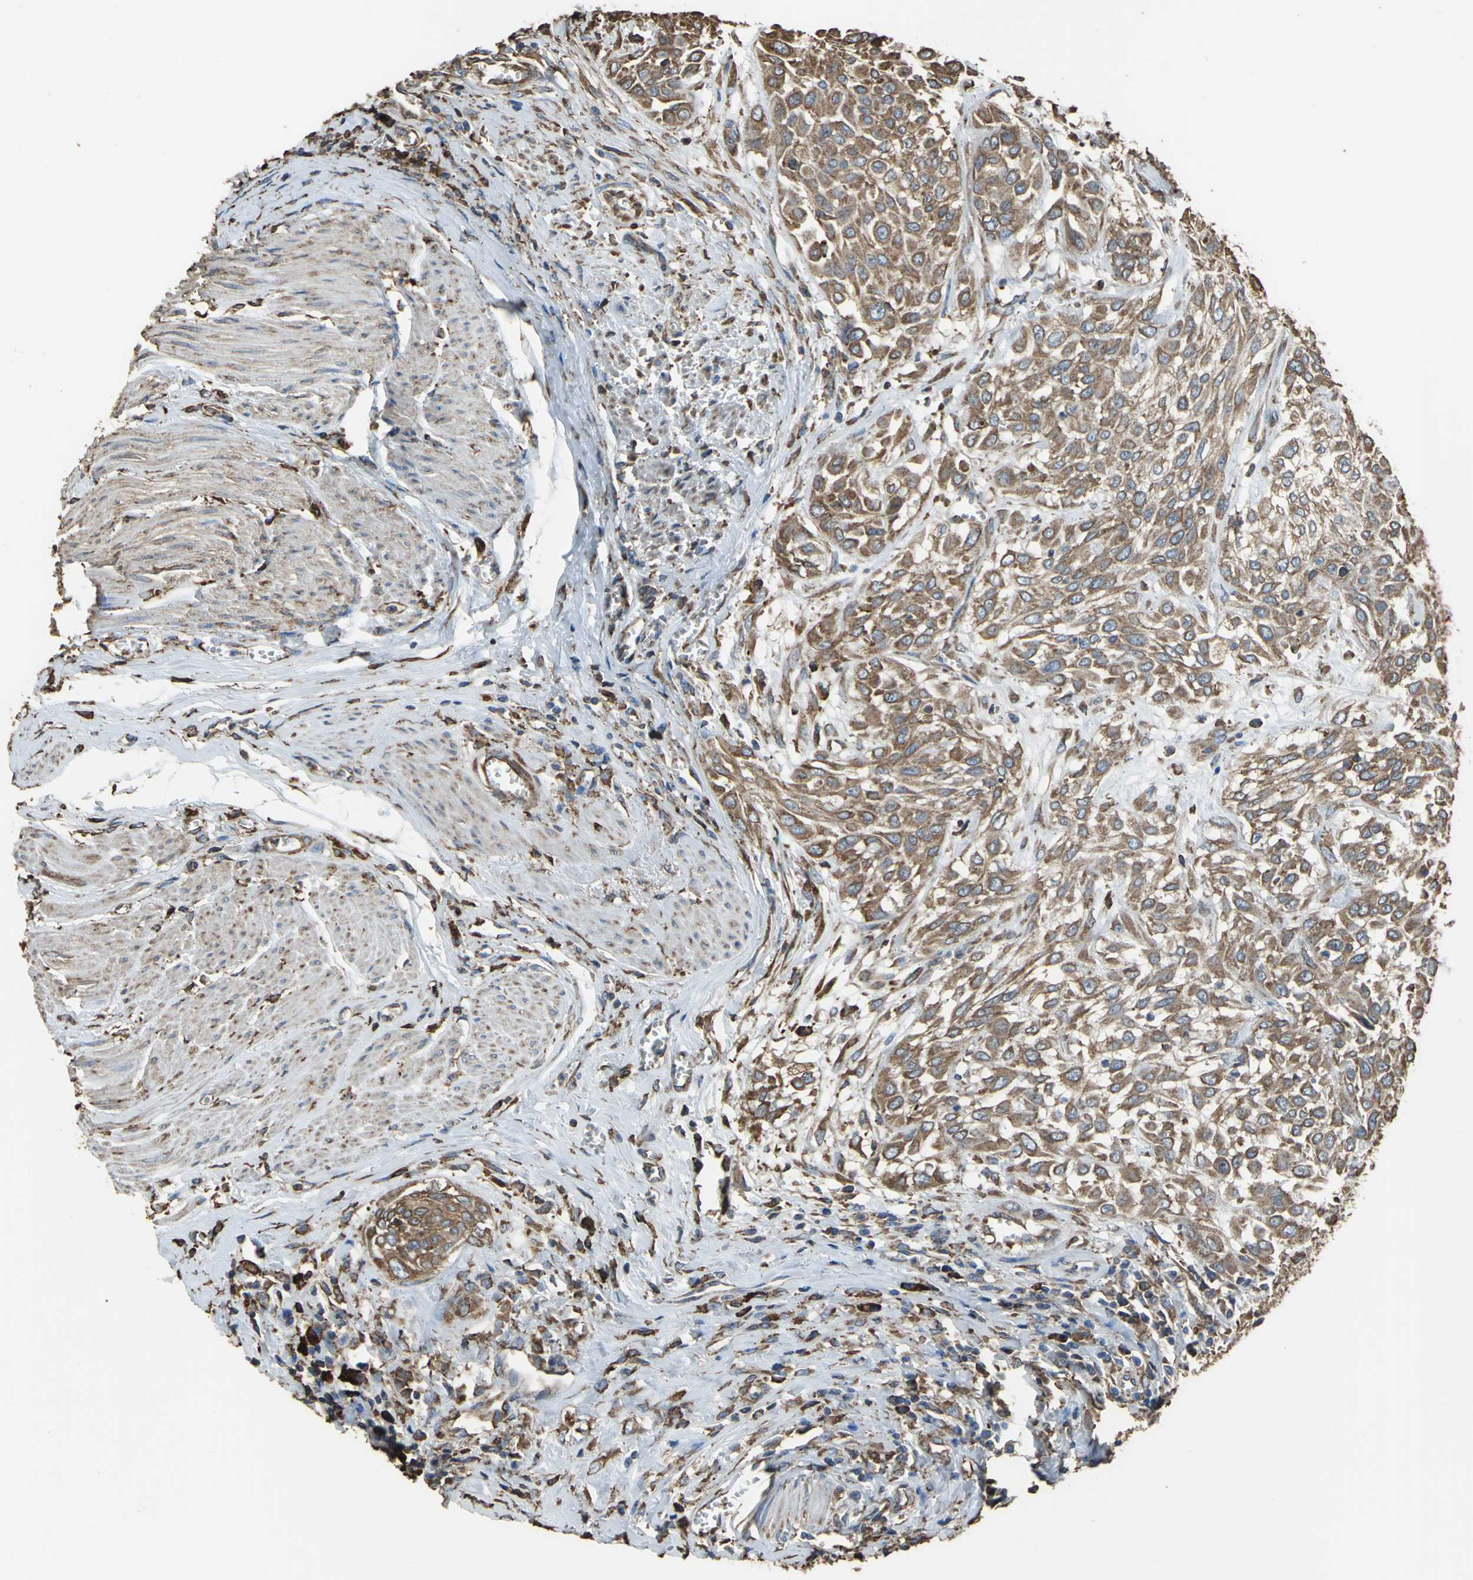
{"staining": {"intensity": "strong", "quantity": ">75%", "location": "cytoplasmic/membranous"}, "tissue": "urothelial cancer", "cell_type": "Tumor cells", "image_type": "cancer", "snomed": [{"axis": "morphology", "description": "Urothelial carcinoma, High grade"}, {"axis": "topography", "description": "Urinary bladder"}], "caption": "Urothelial cancer stained for a protein (brown) reveals strong cytoplasmic/membranous positive positivity in about >75% of tumor cells.", "gene": "GPANK1", "patient": {"sex": "male", "age": 57}}